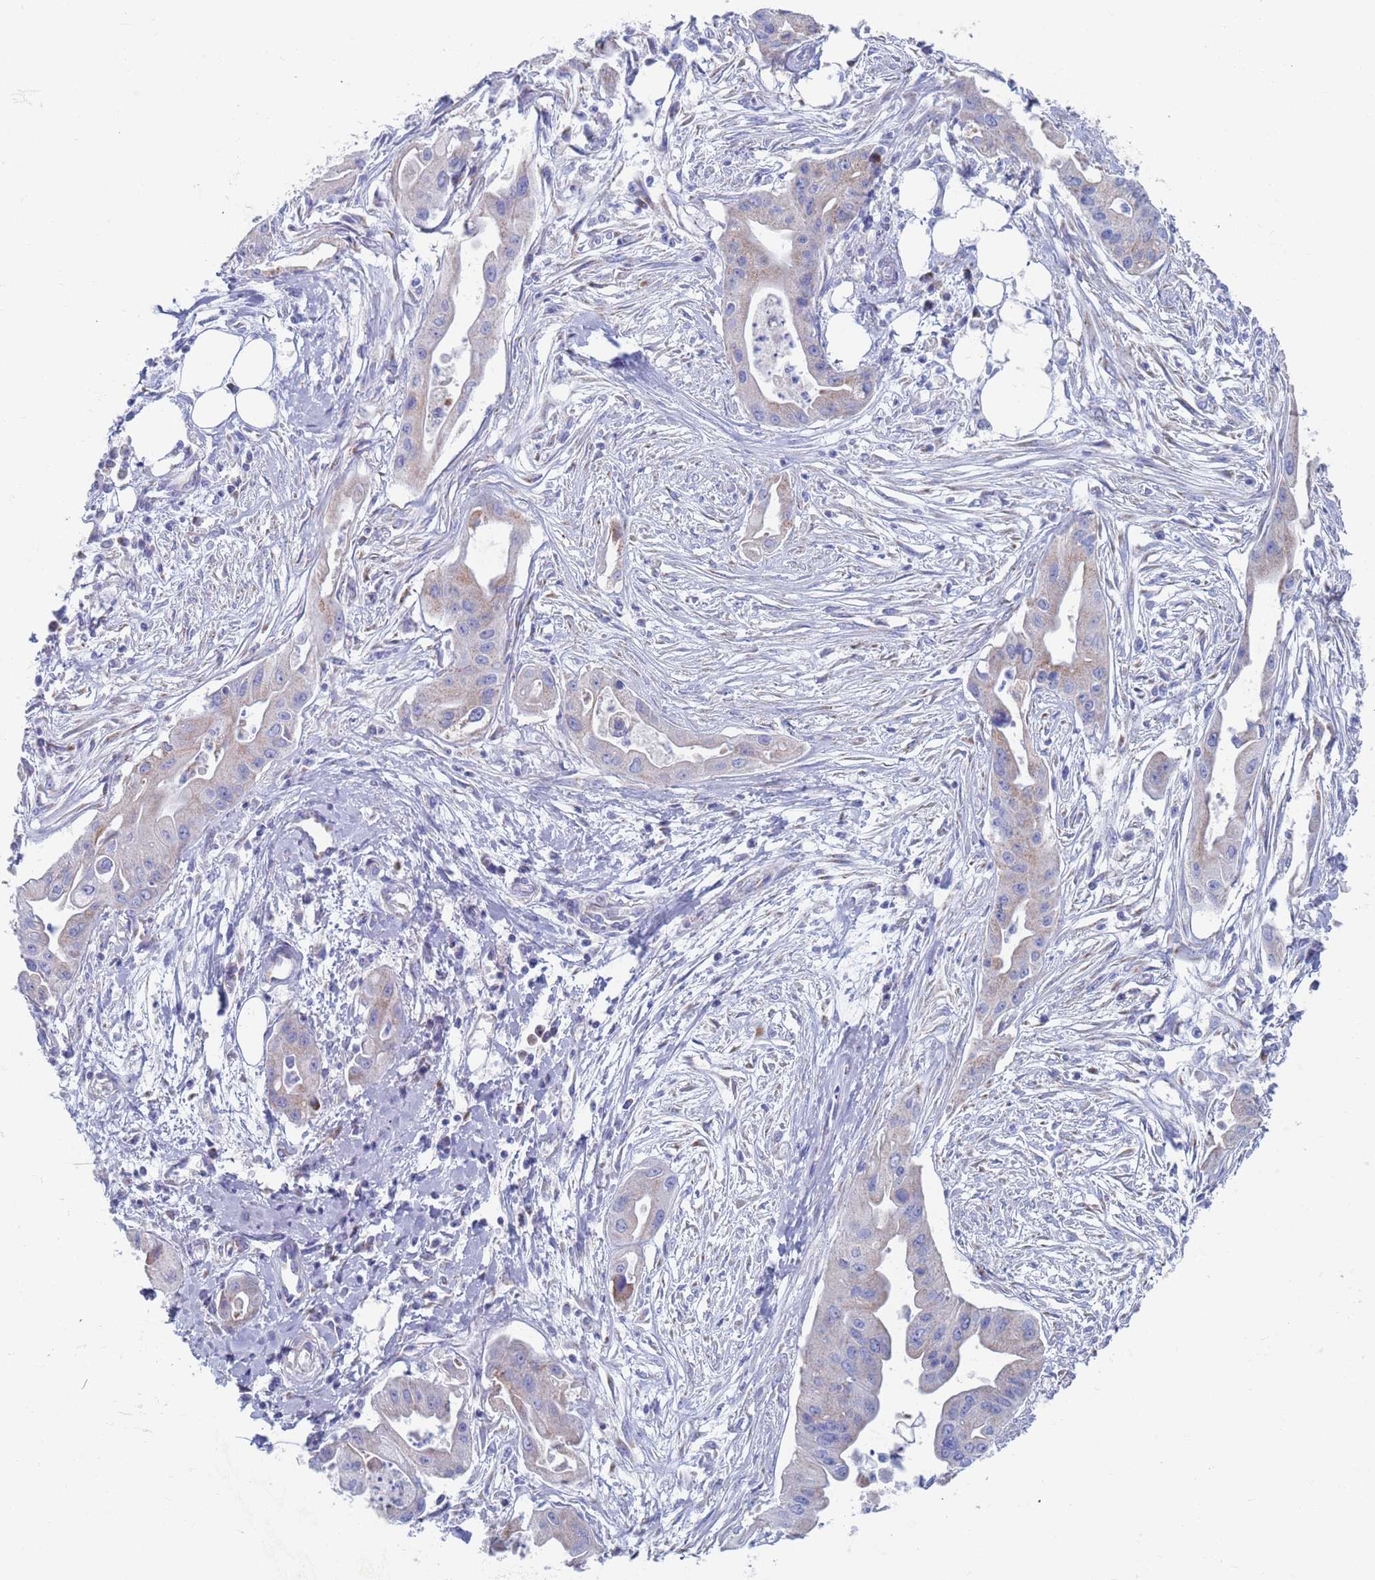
{"staining": {"intensity": "weak", "quantity": "<25%", "location": "cytoplasmic/membranous"}, "tissue": "ovarian cancer", "cell_type": "Tumor cells", "image_type": "cancer", "snomed": [{"axis": "morphology", "description": "Cystadenocarcinoma, mucinous, NOS"}, {"axis": "topography", "description": "Ovary"}], "caption": "Immunohistochemical staining of ovarian cancer exhibits no significant expression in tumor cells.", "gene": "MRPL22", "patient": {"sex": "female", "age": 70}}